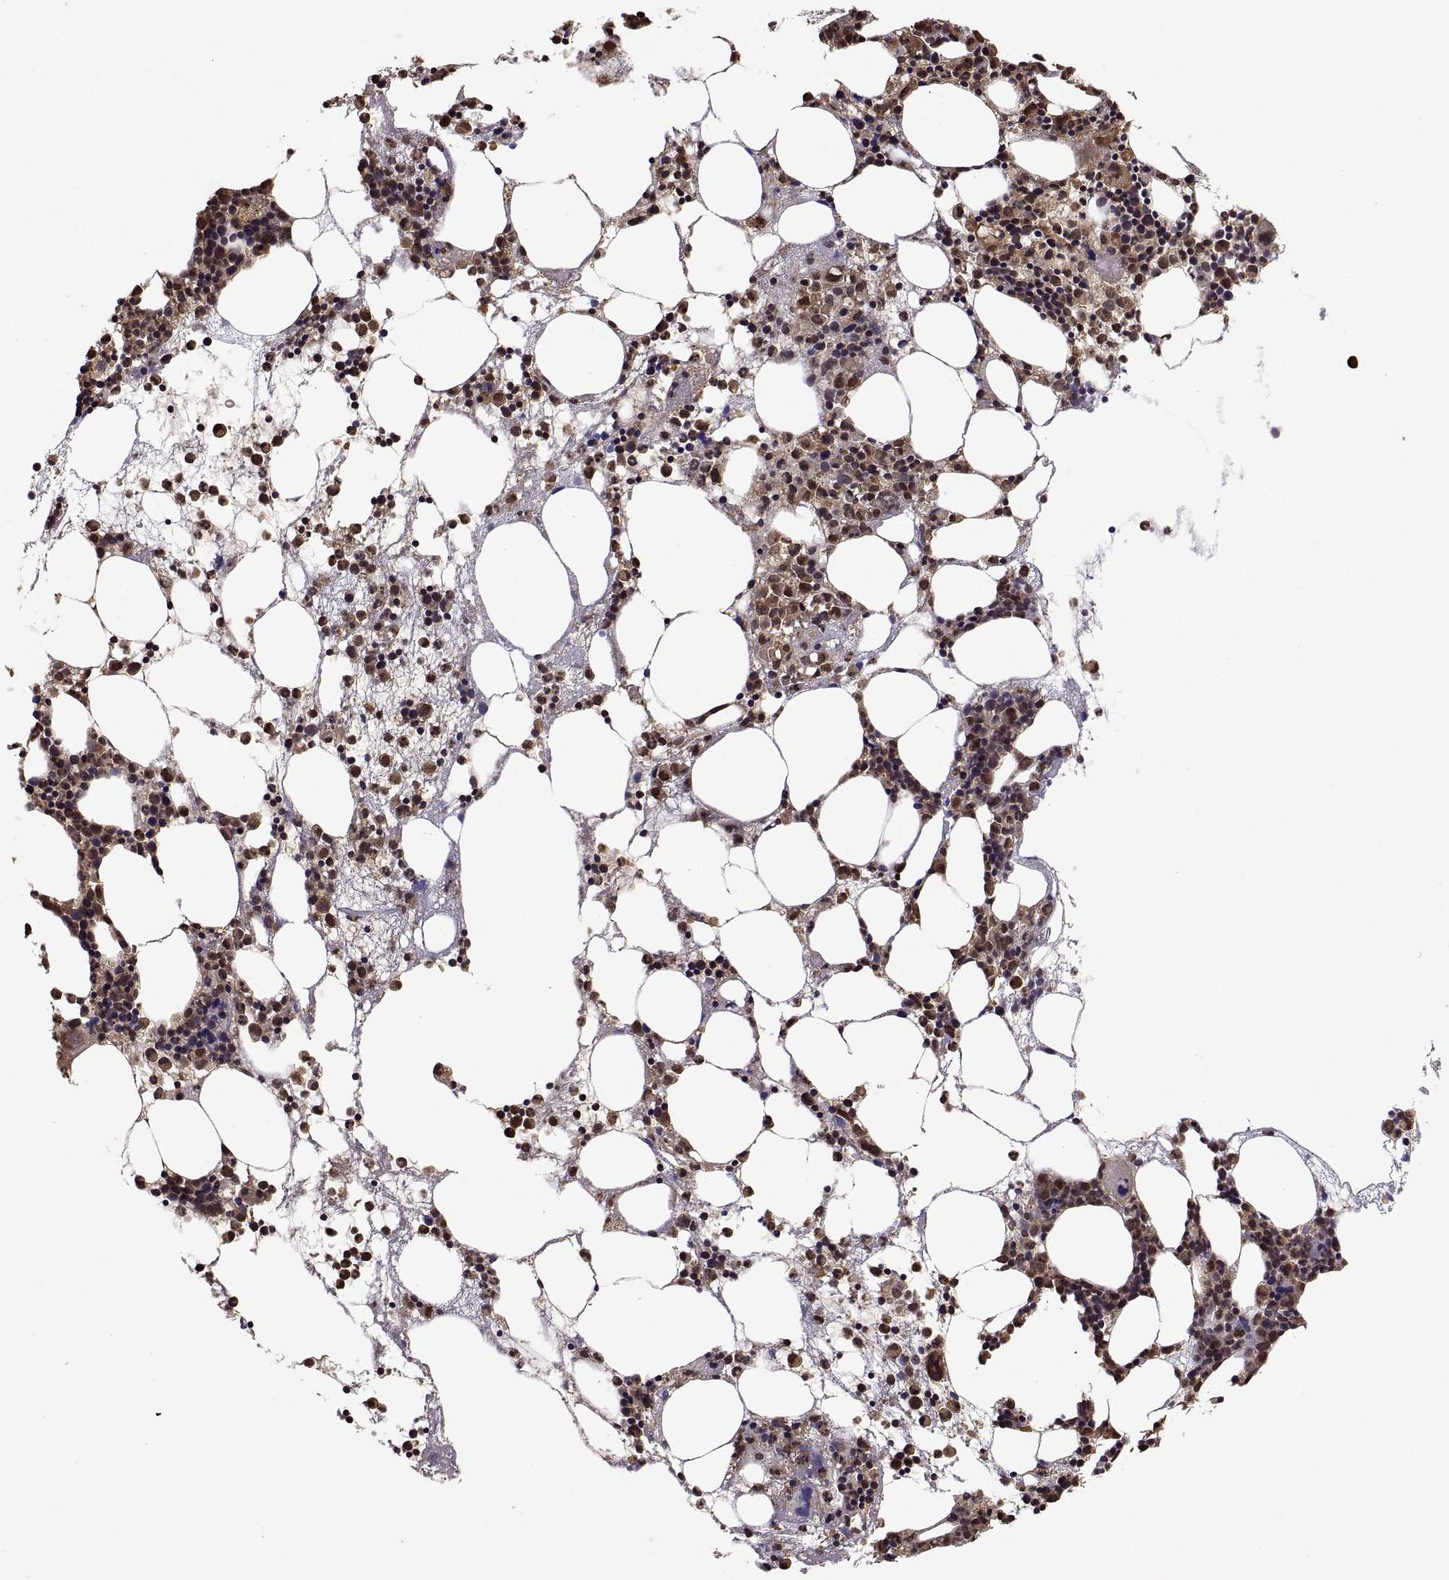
{"staining": {"intensity": "moderate", "quantity": "25%-75%", "location": "cytoplasmic/membranous,nuclear"}, "tissue": "bone marrow", "cell_type": "Hematopoietic cells", "image_type": "normal", "snomed": [{"axis": "morphology", "description": "Normal tissue, NOS"}, {"axis": "topography", "description": "Bone marrow"}], "caption": "Immunohistochemical staining of normal bone marrow shows medium levels of moderate cytoplasmic/membranous,nuclear positivity in about 25%-75% of hematopoietic cells.", "gene": "ZNRF2", "patient": {"sex": "male", "age": 54}}